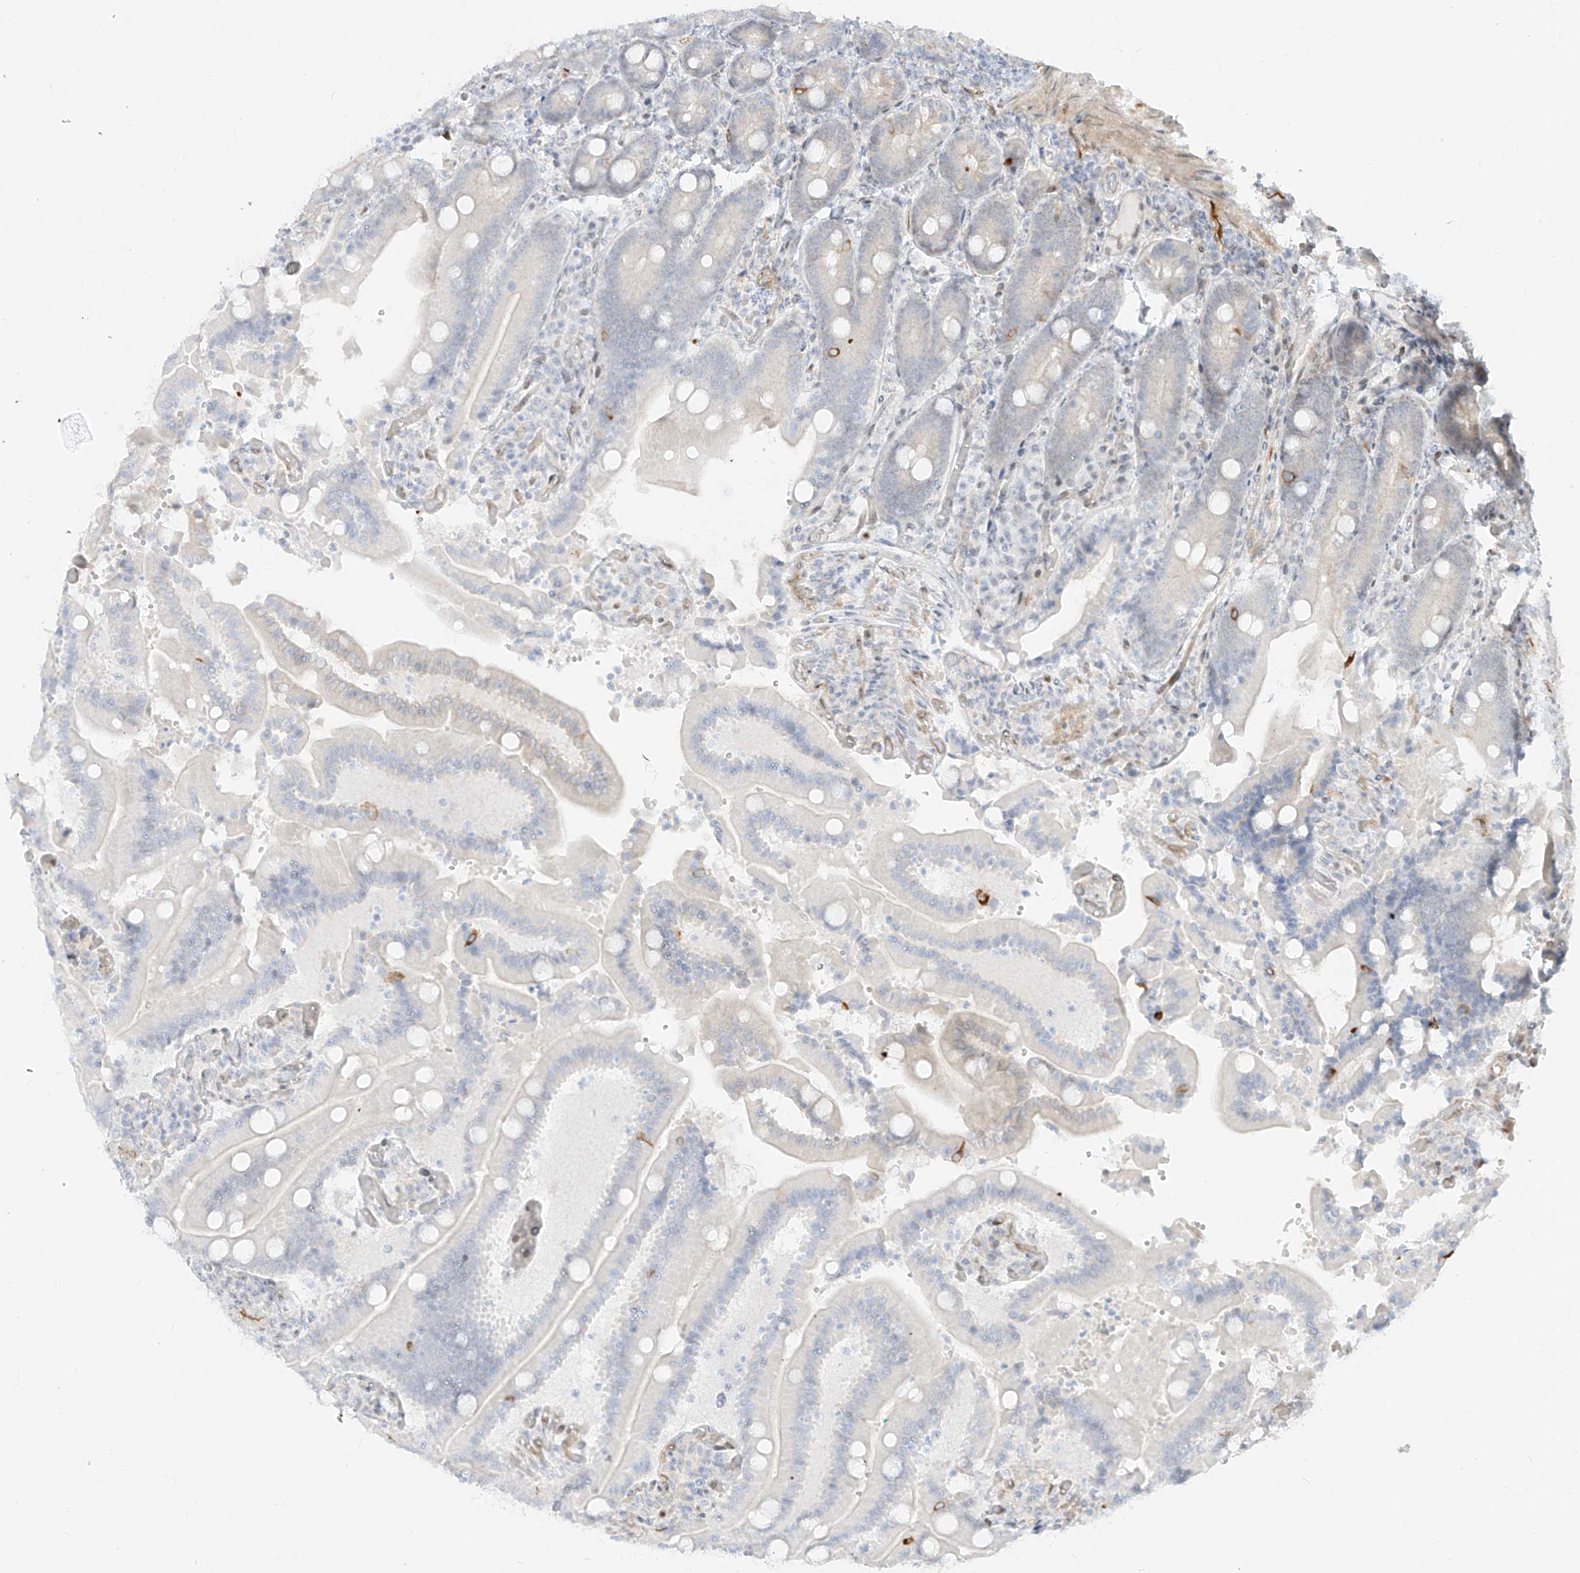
{"staining": {"intensity": "negative", "quantity": "none", "location": "none"}, "tissue": "duodenum", "cell_type": "Glandular cells", "image_type": "normal", "snomed": [{"axis": "morphology", "description": "Normal tissue, NOS"}, {"axis": "topography", "description": "Duodenum"}], "caption": "Duodenum stained for a protein using IHC reveals no staining glandular cells.", "gene": "NHSL1", "patient": {"sex": "female", "age": 62}}